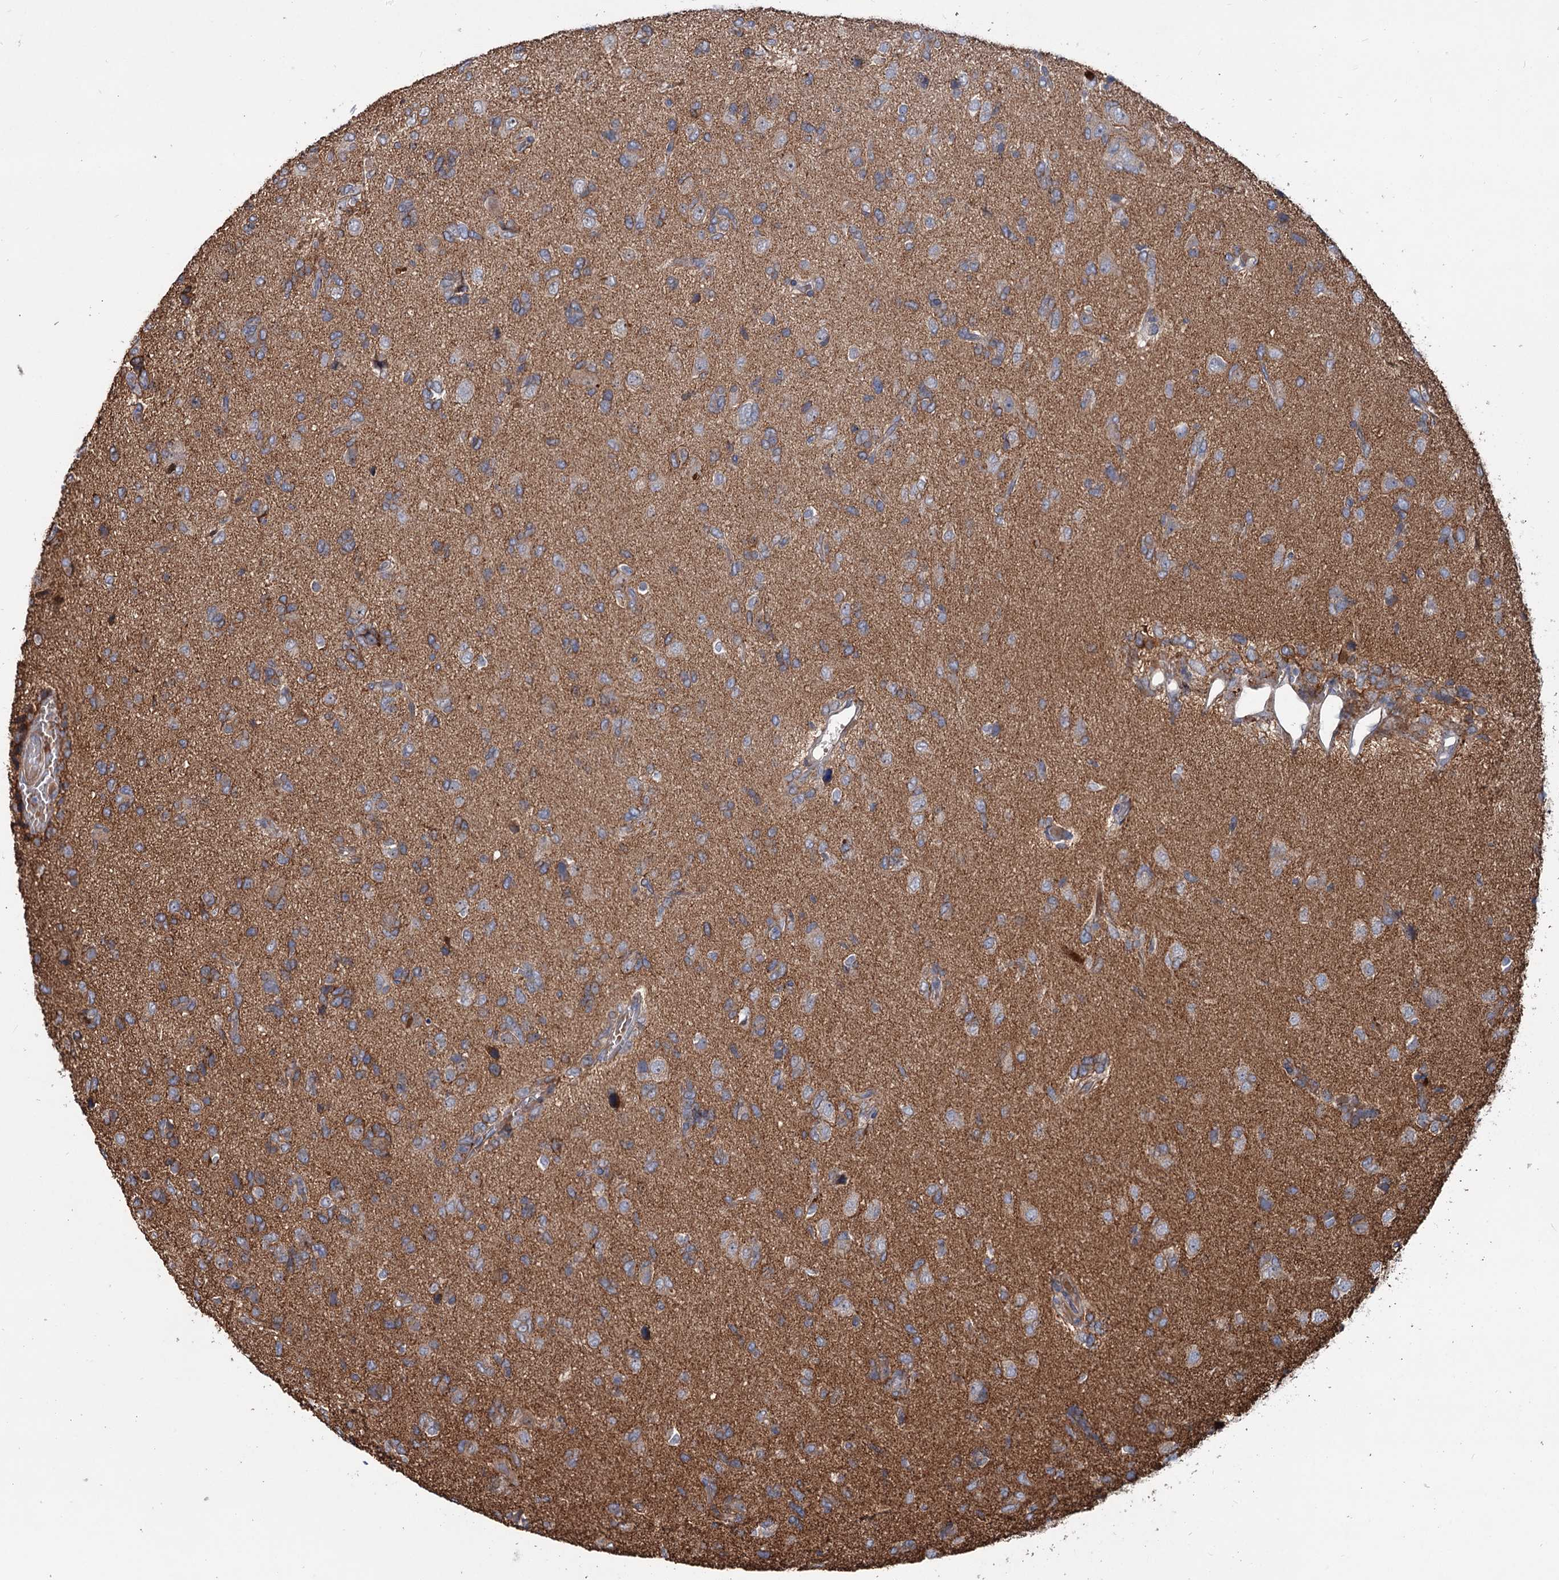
{"staining": {"intensity": "moderate", "quantity": "<25%", "location": "cytoplasmic/membranous"}, "tissue": "glioma", "cell_type": "Tumor cells", "image_type": "cancer", "snomed": [{"axis": "morphology", "description": "Glioma, malignant, High grade"}, {"axis": "topography", "description": "Brain"}], "caption": "Immunohistochemistry (IHC) photomicrograph of neoplastic tissue: glioma stained using immunohistochemistry shows low levels of moderate protein expression localized specifically in the cytoplasmic/membranous of tumor cells, appearing as a cytoplasmic/membranous brown color.", "gene": "PTDSS2", "patient": {"sex": "female", "age": 59}}